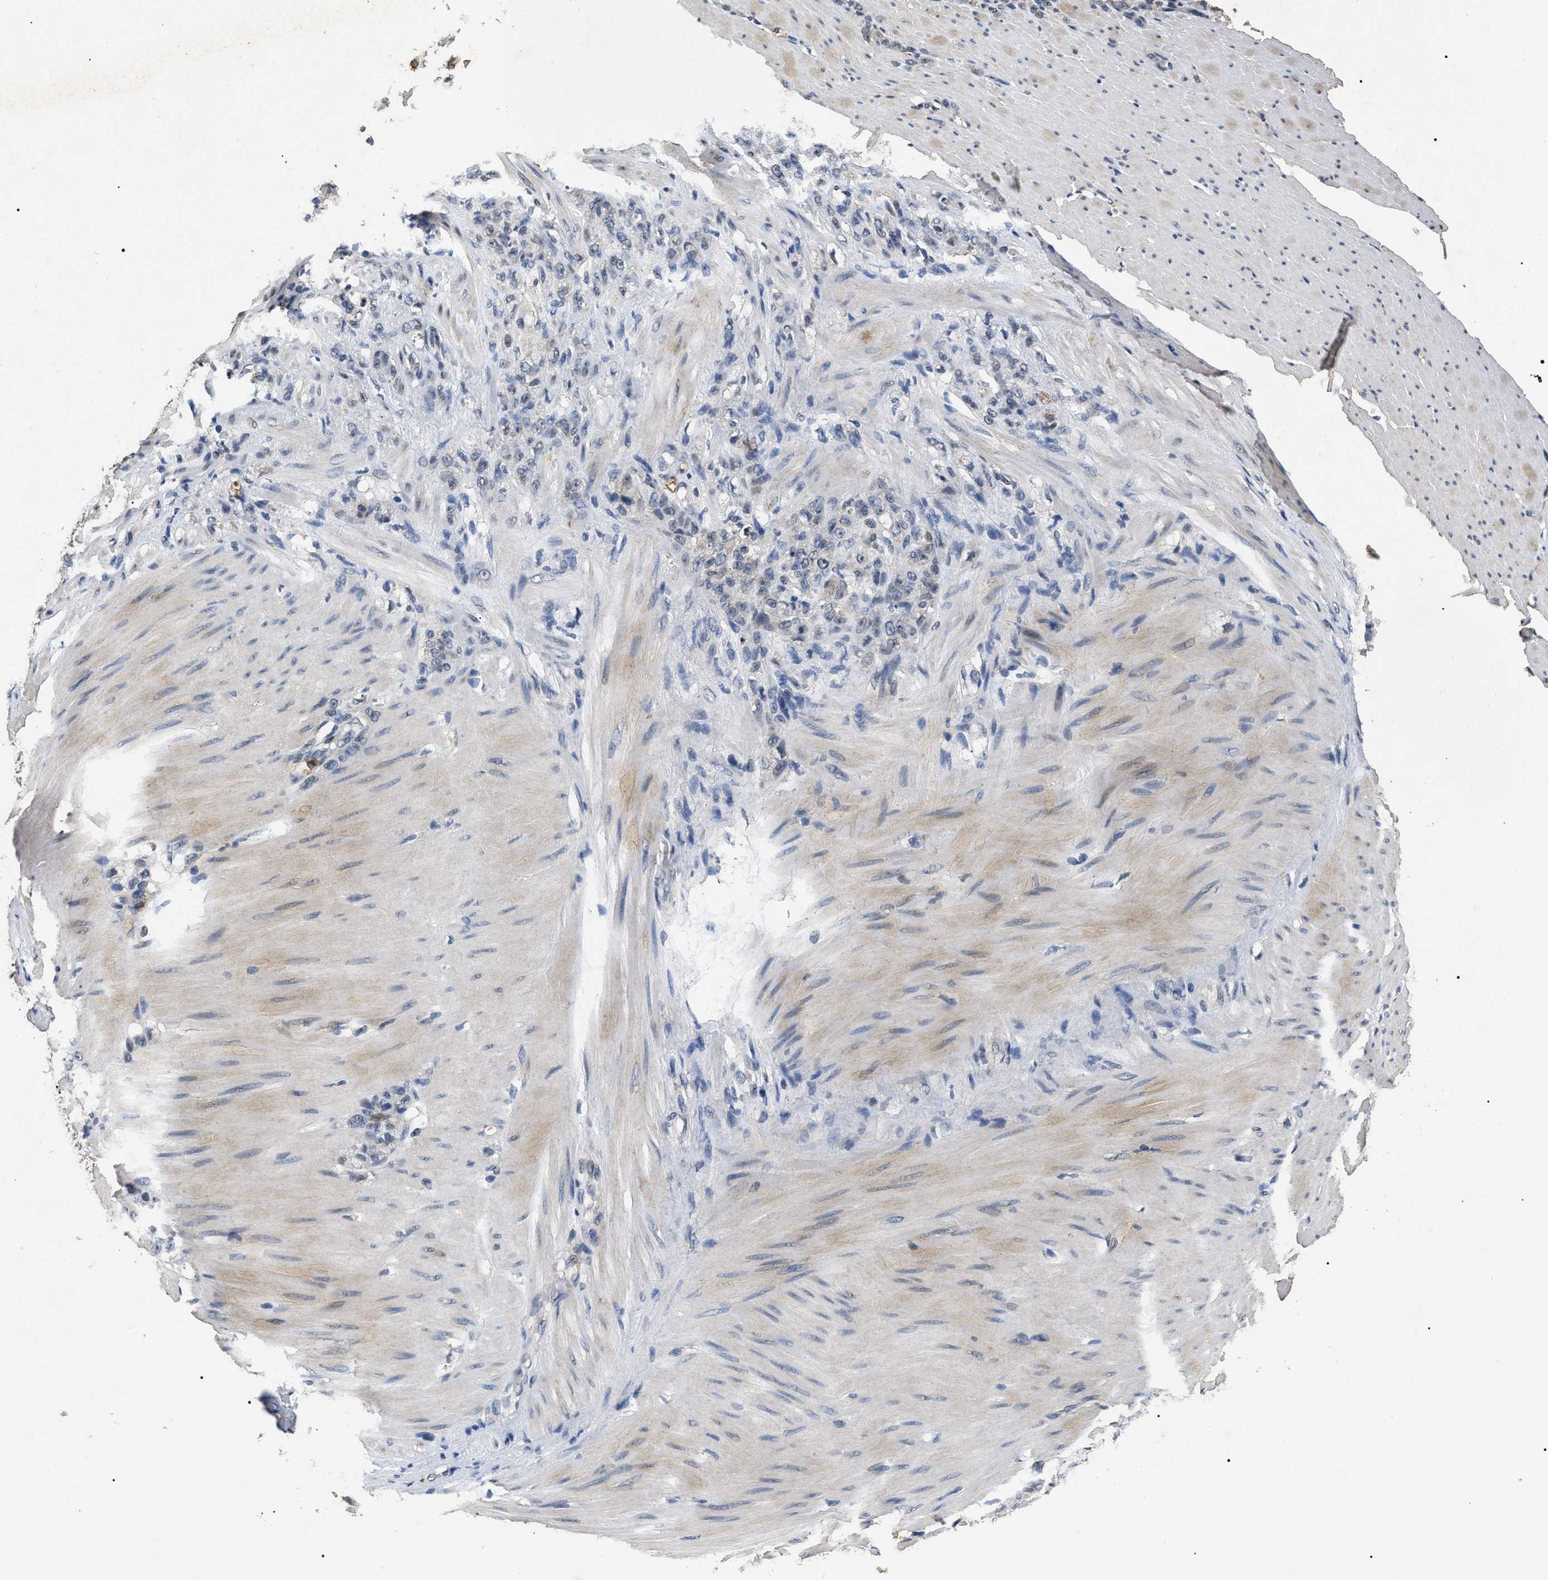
{"staining": {"intensity": "negative", "quantity": "none", "location": "none"}, "tissue": "stomach cancer", "cell_type": "Tumor cells", "image_type": "cancer", "snomed": [{"axis": "morphology", "description": "Adenocarcinoma, NOS"}, {"axis": "topography", "description": "Stomach"}], "caption": "Immunohistochemistry of adenocarcinoma (stomach) reveals no staining in tumor cells.", "gene": "ANP32E", "patient": {"sex": "male", "age": 82}}